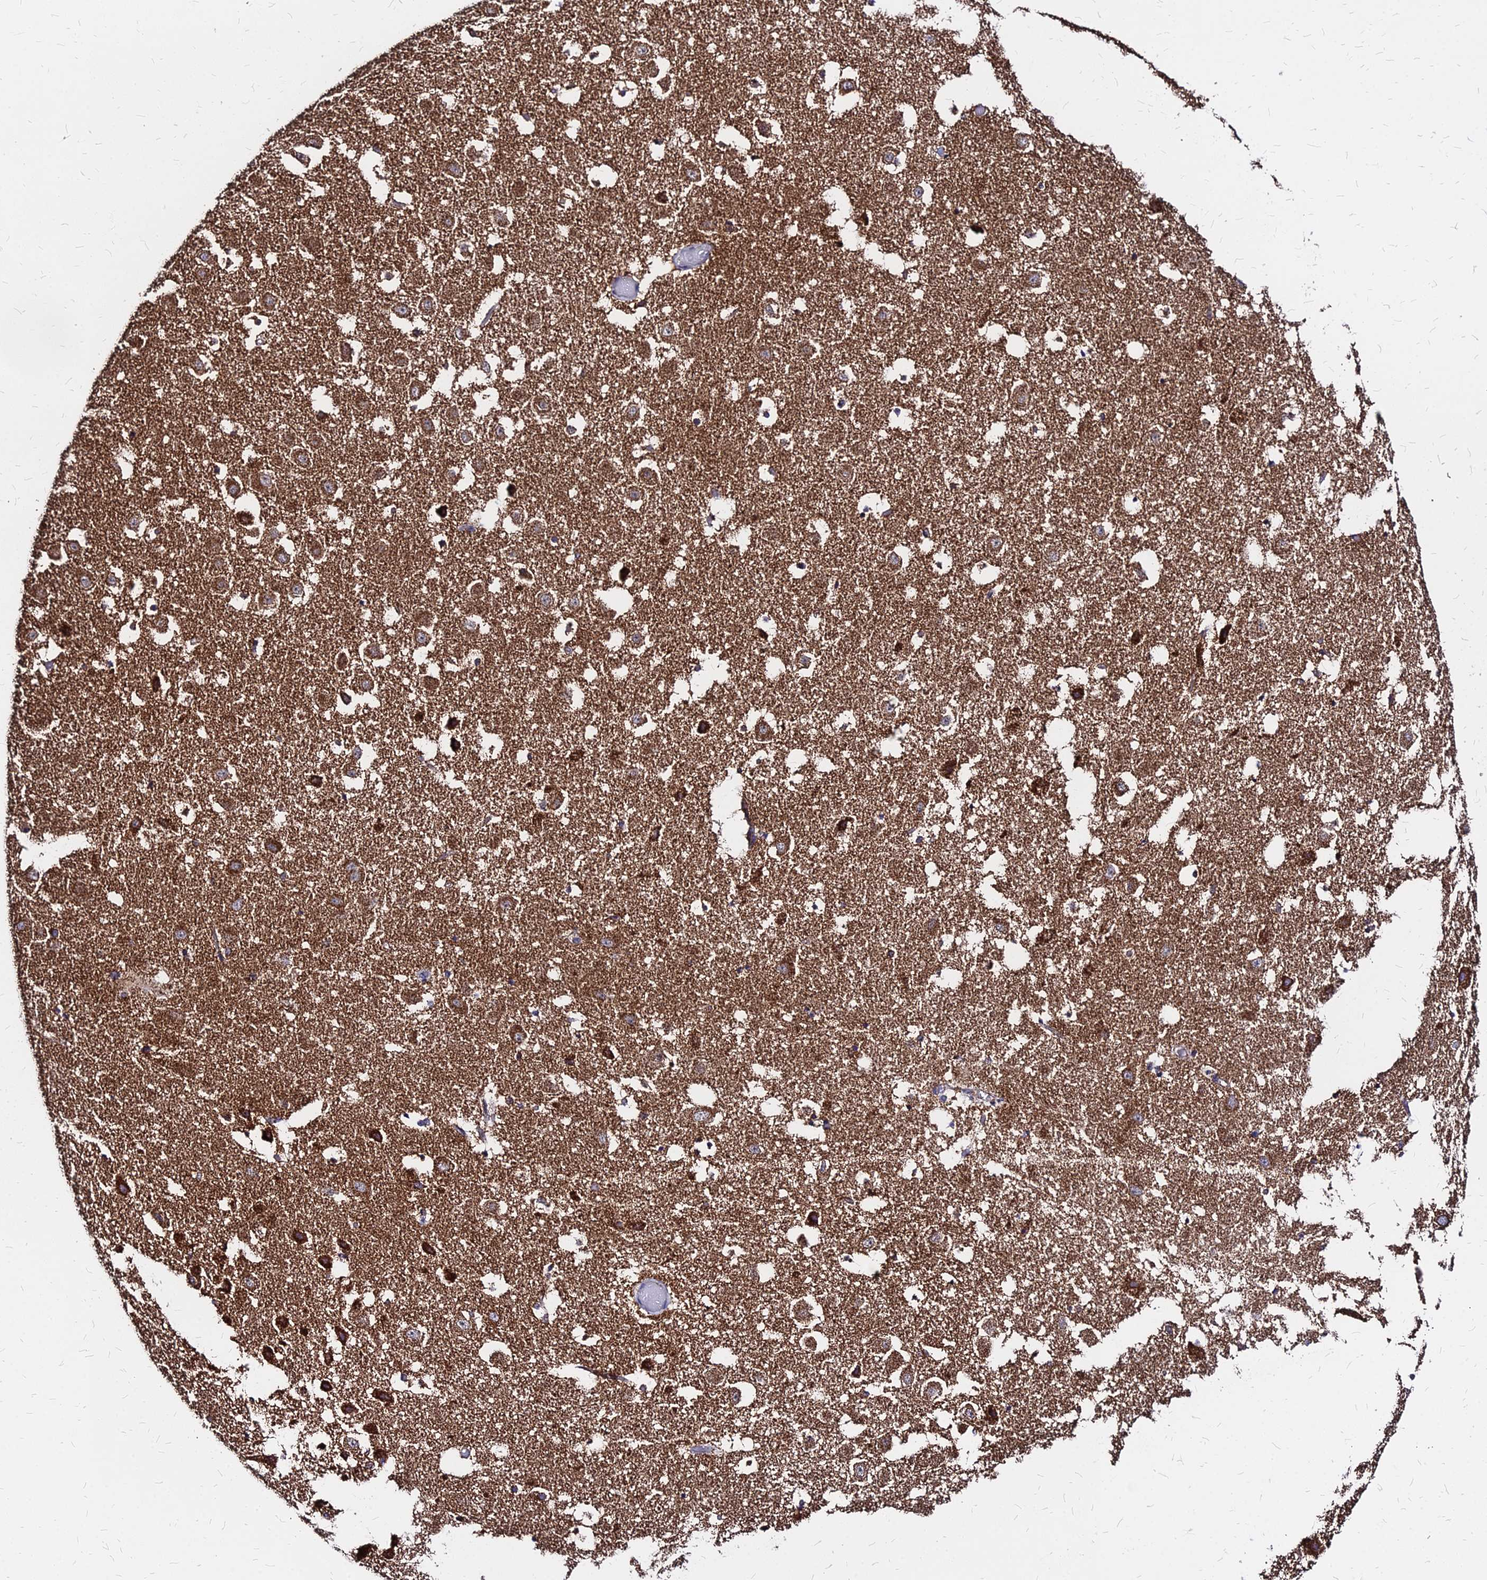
{"staining": {"intensity": "moderate", "quantity": ">75%", "location": "cytoplasmic/membranous"}, "tissue": "hippocampus", "cell_type": "Glial cells", "image_type": "normal", "snomed": [{"axis": "morphology", "description": "Normal tissue, NOS"}, {"axis": "topography", "description": "Hippocampus"}], "caption": "Immunohistochemical staining of normal hippocampus shows moderate cytoplasmic/membranous protein positivity in approximately >75% of glial cells. The staining was performed using DAB (3,3'-diaminobenzidine), with brown indicating positive protein expression. Nuclei are stained blue with hematoxylin.", "gene": "DLD", "patient": {"sex": "female", "age": 52}}